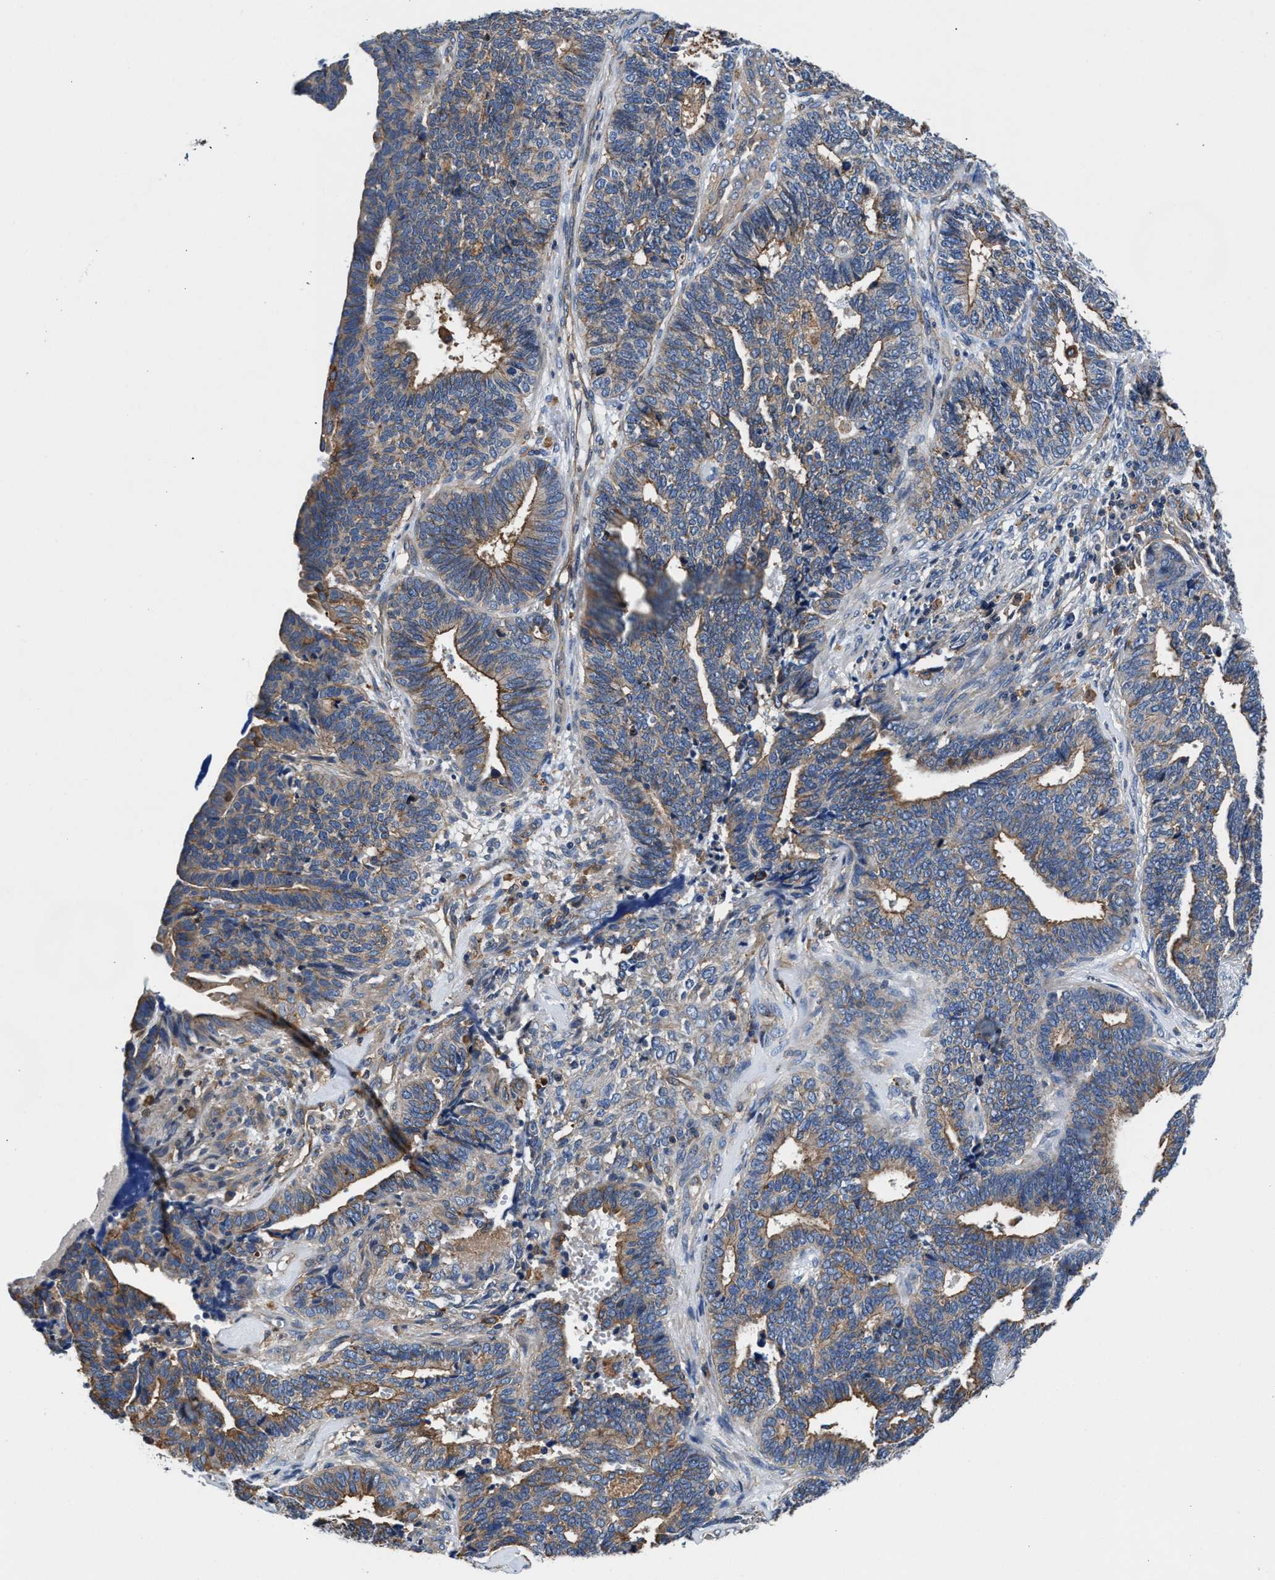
{"staining": {"intensity": "weak", "quantity": ">75%", "location": "cytoplasmic/membranous"}, "tissue": "endometrial cancer", "cell_type": "Tumor cells", "image_type": "cancer", "snomed": [{"axis": "morphology", "description": "Adenocarcinoma, NOS"}, {"axis": "topography", "description": "Endometrium"}], "caption": "Adenocarcinoma (endometrial) stained with a brown dye demonstrates weak cytoplasmic/membranous positive staining in approximately >75% of tumor cells.", "gene": "PPP1R9B", "patient": {"sex": "female", "age": 70}}